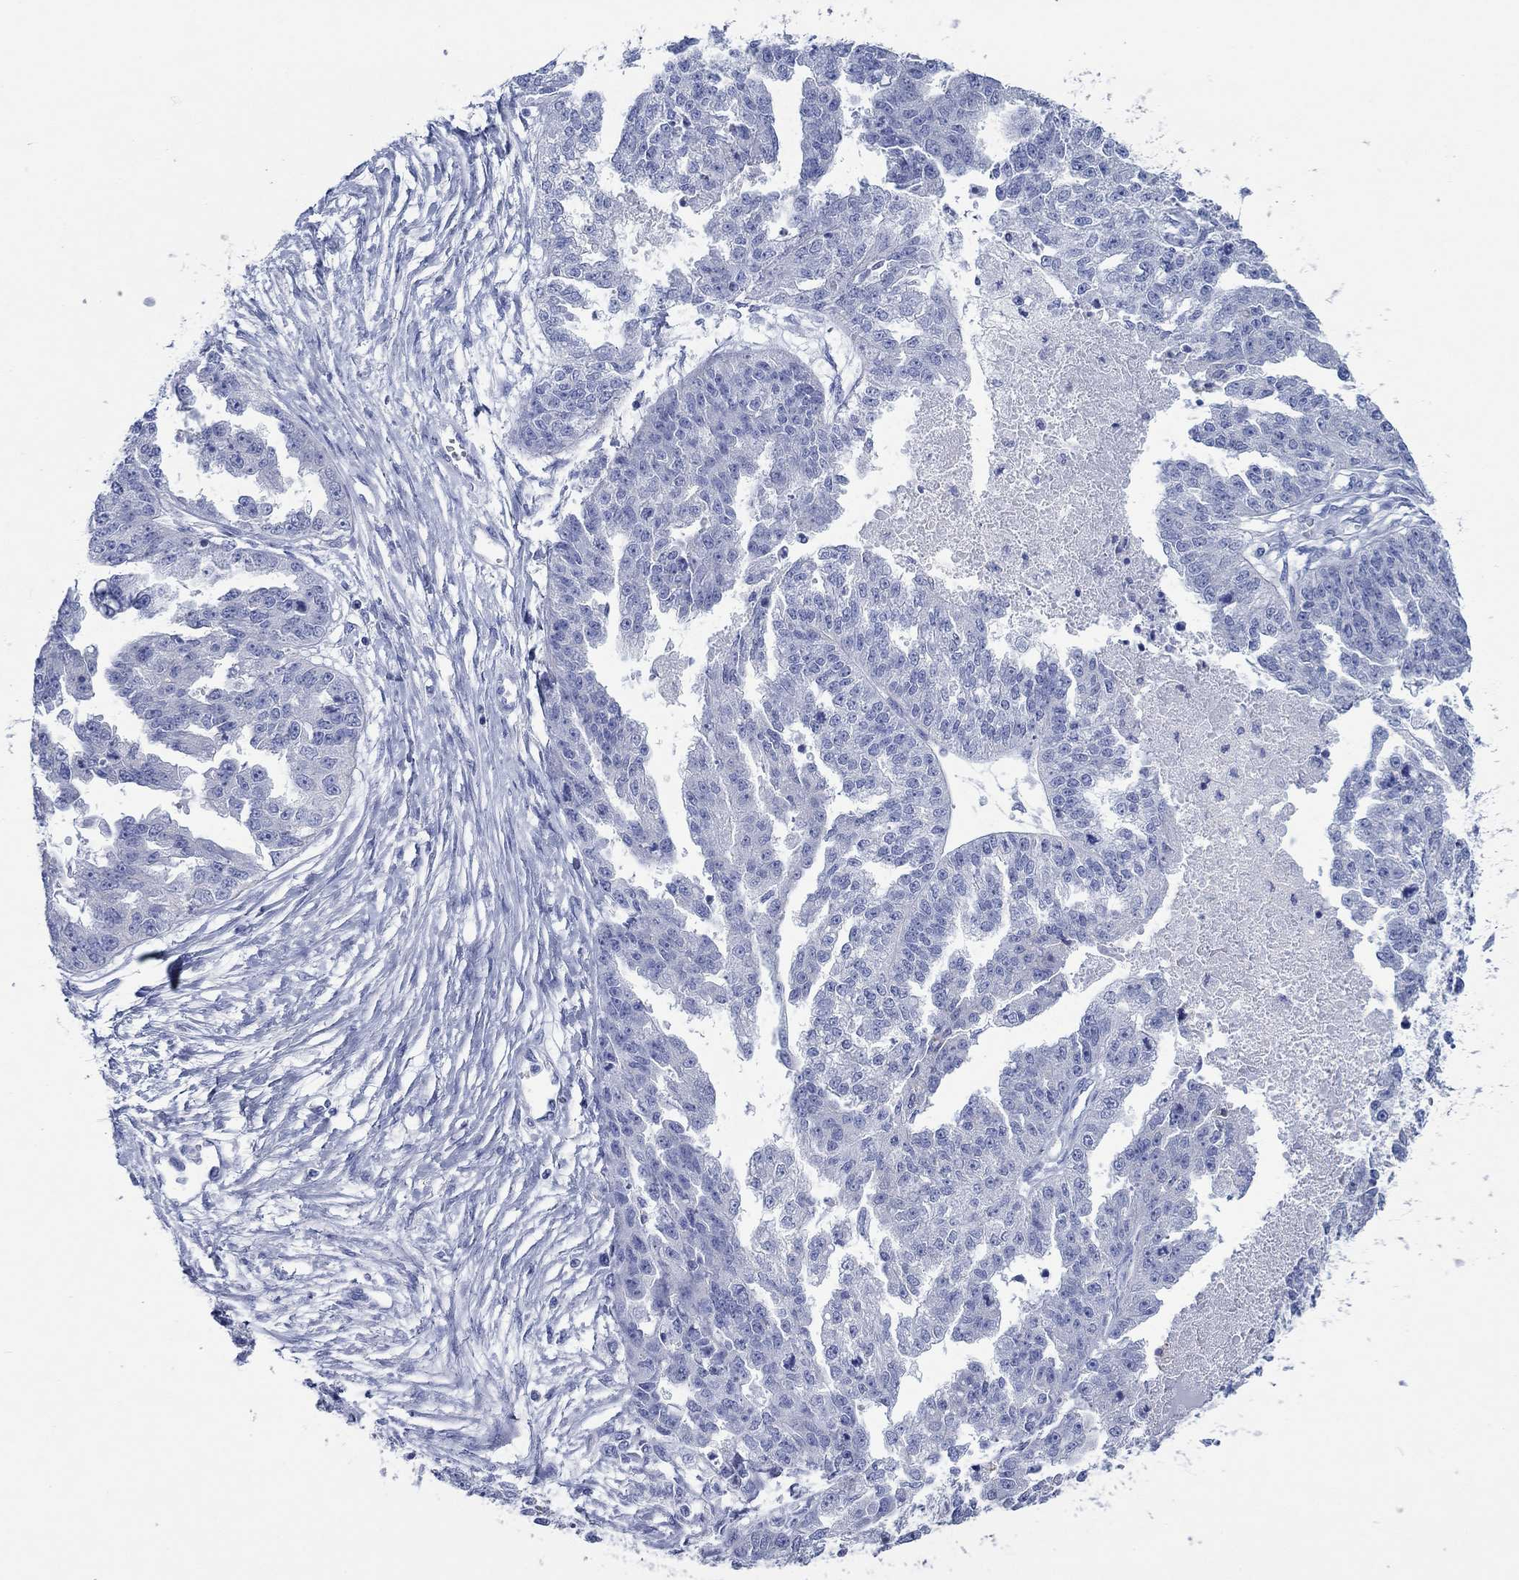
{"staining": {"intensity": "negative", "quantity": "none", "location": "none"}, "tissue": "ovarian cancer", "cell_type": "Tumor cells", "image_type": "cancer", "snomed": [{"axis": "morphology", "description": "Cystadenocarcinoma, serous, NOS"}, {"axis": "topography", "description": "Ovary"}], "caption": "Immunohistochemistry histopathology image of neoplastic tissue: human ovarian cancer stained with DAB (3,3'-diaminobenzidine) demonstrates no significant protein positivity in tumor cells.", "gene": "HCRT", "patient": {"sex": "female", "age": 58}}